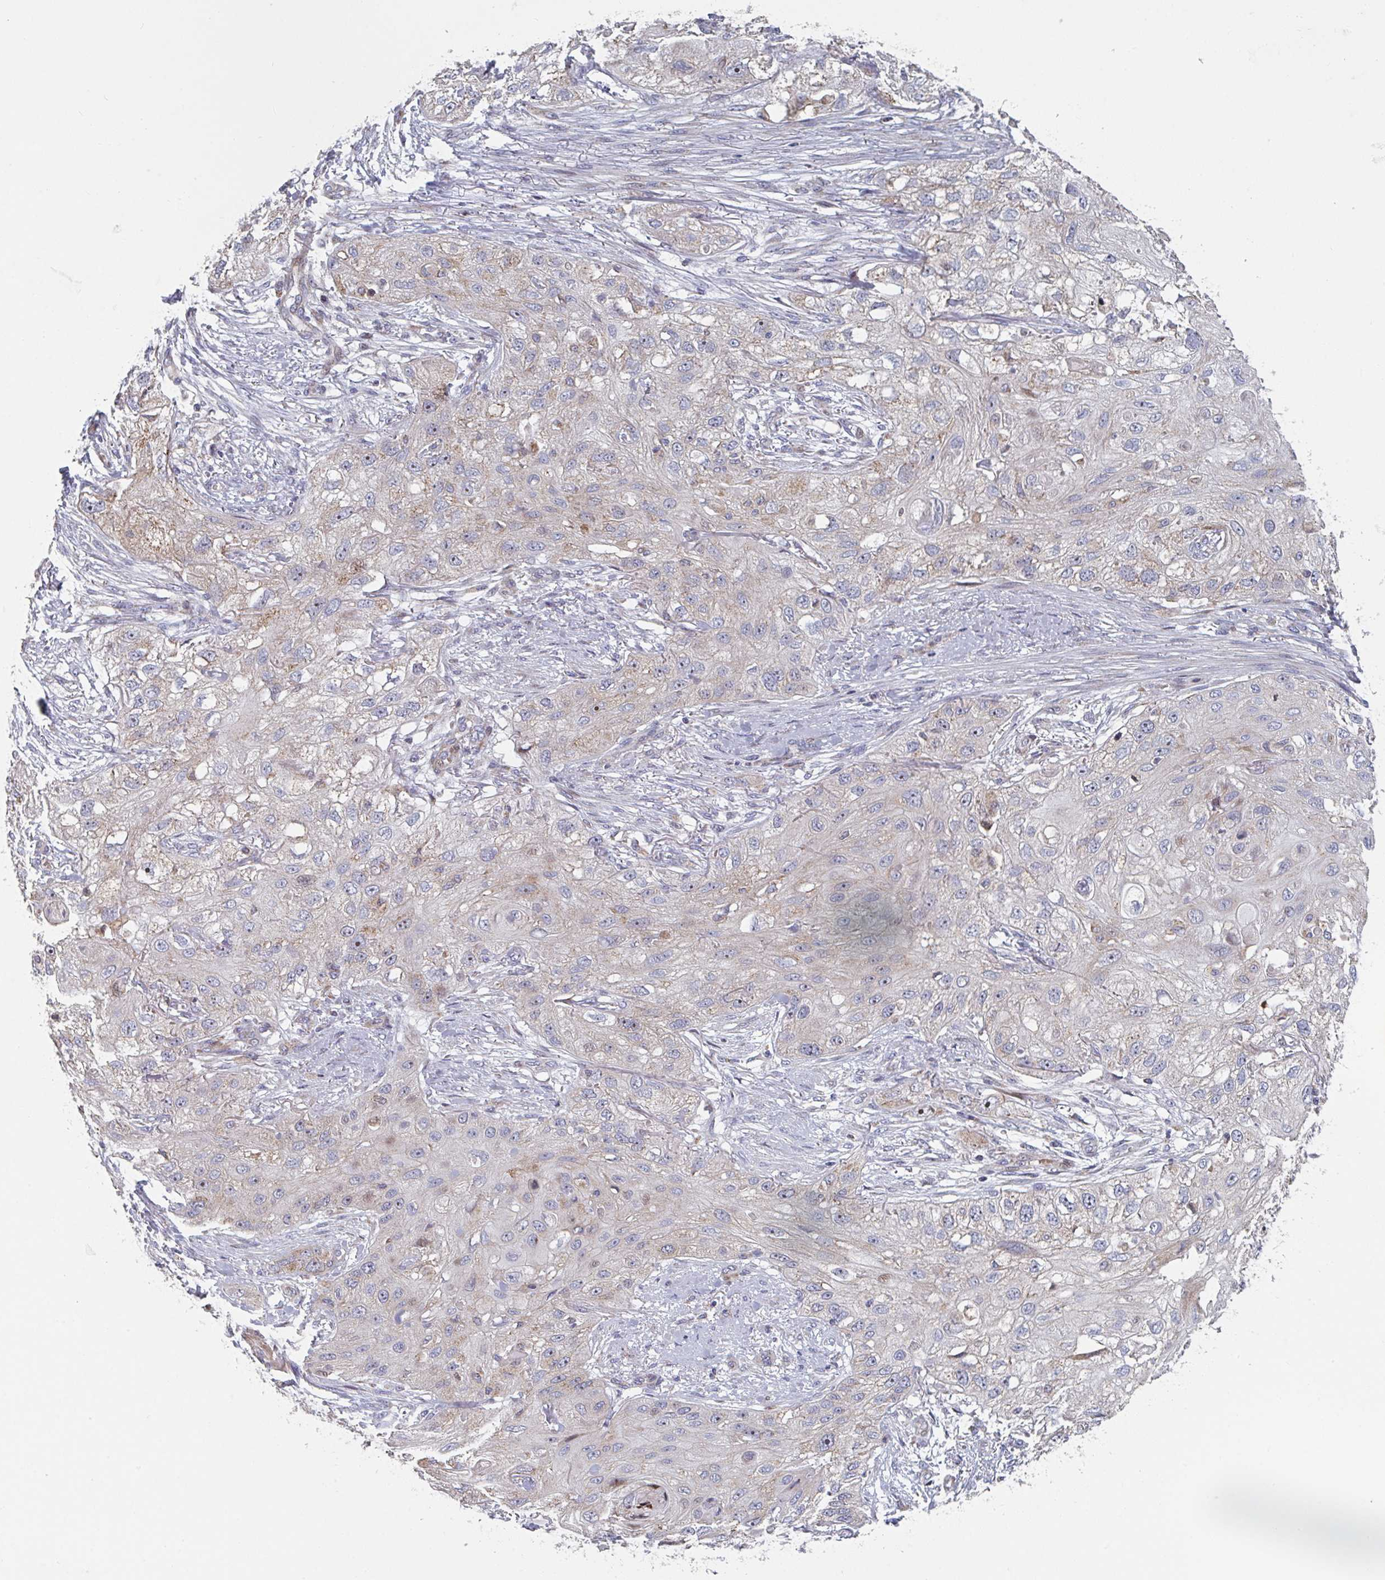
{"staining": {"intensity": "negative", "quantity": "none", "location": "none"}, "tissue": "skin cancer", "cell_type": "Tumor cells", "image_type": "cancer", "snomed": [{"axis": "morphology", "description": "Squamous cell carcinoma, NOS"}, {"axis": "topography", "description": "Skin"}, {"axis": "topography", "description": "Vulva"}], "caption": "This histopathology image is of skin cancer stained with immunohistochemistry (IHC) to label a protein in brown with the nuclei are counter-stained blue. There is no staining in tumor cells.", "gene": "ZNF644", "patient": {"sex": "female", "age": 86}}